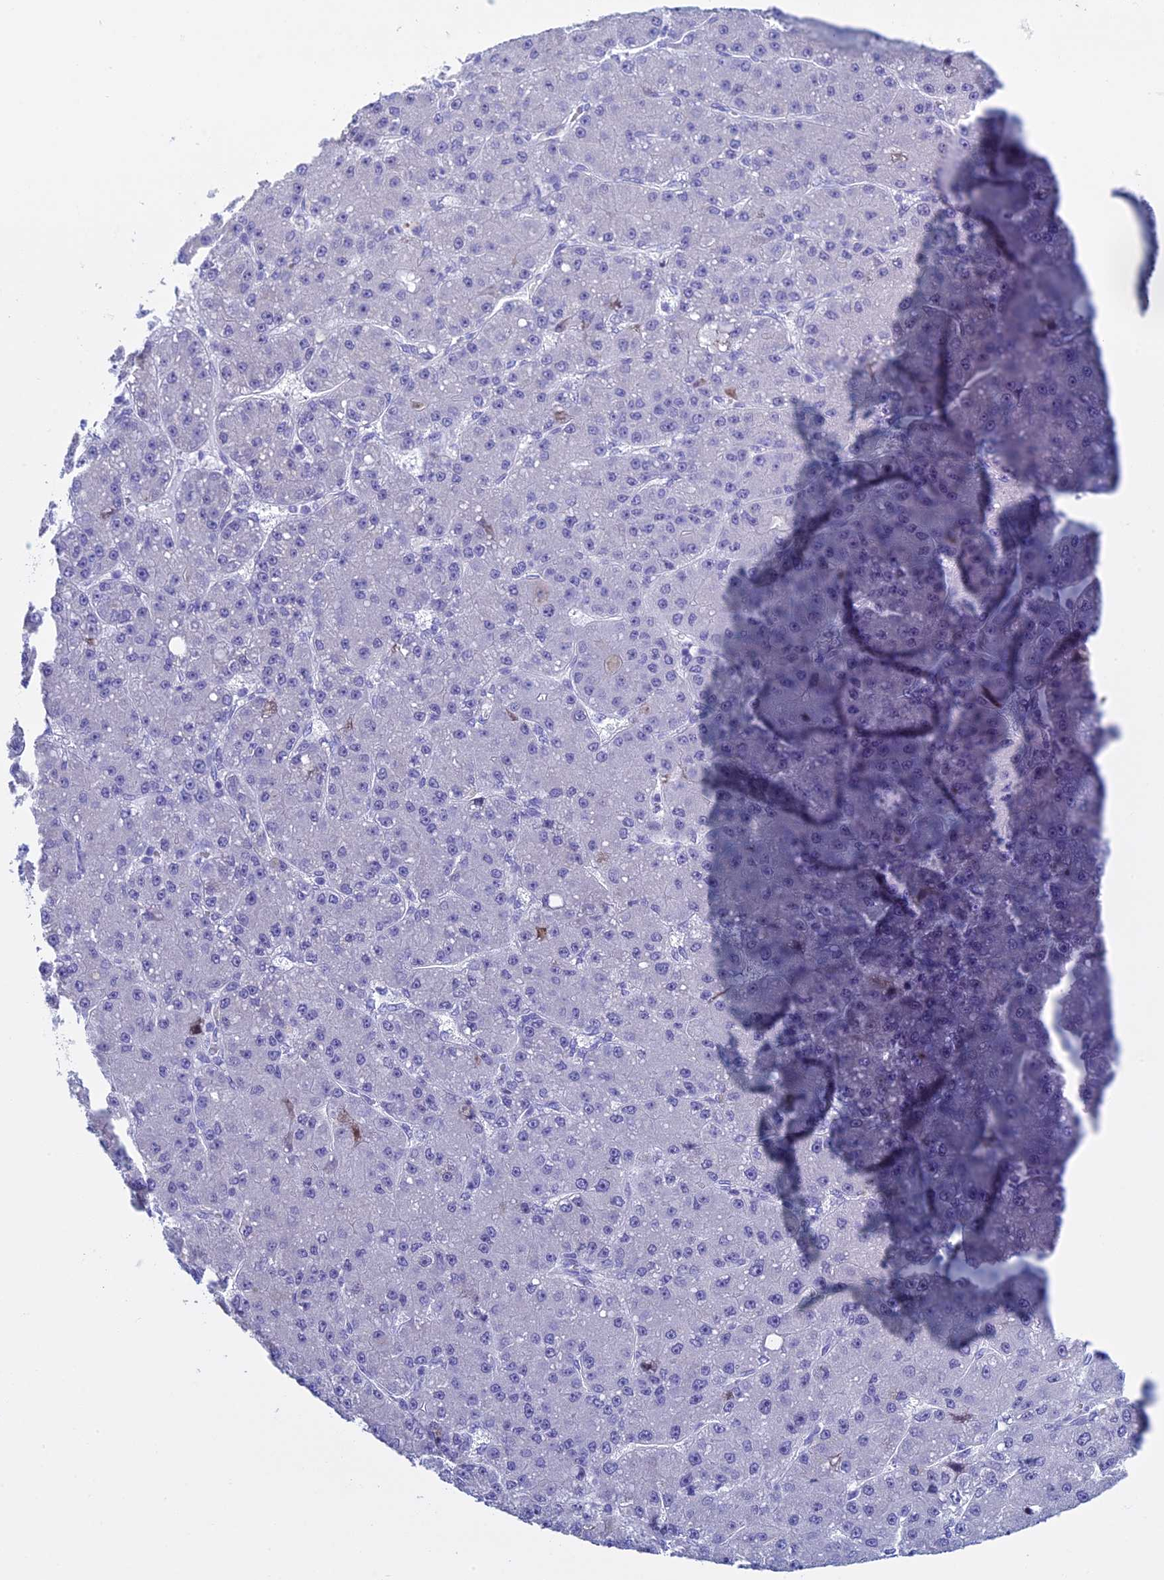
{"staining": {"intensity": "negative", "quantity": "none", "location": "none"}, "tissue": "liver cancer", "cell_type": "Tumor cells", "image_type": "cancer", "snomed": [{"axis": "morphology", "description": "Carcinoma, Hepatocellular, NOS"}, {"axis": "topography", "description": "Liver"}], "caption": "Protein analysis of liver cancer reveals no significant positivity in tumor cells.", "gene": "KCTD21", "patient": {"sex": "male", "age": 67}}